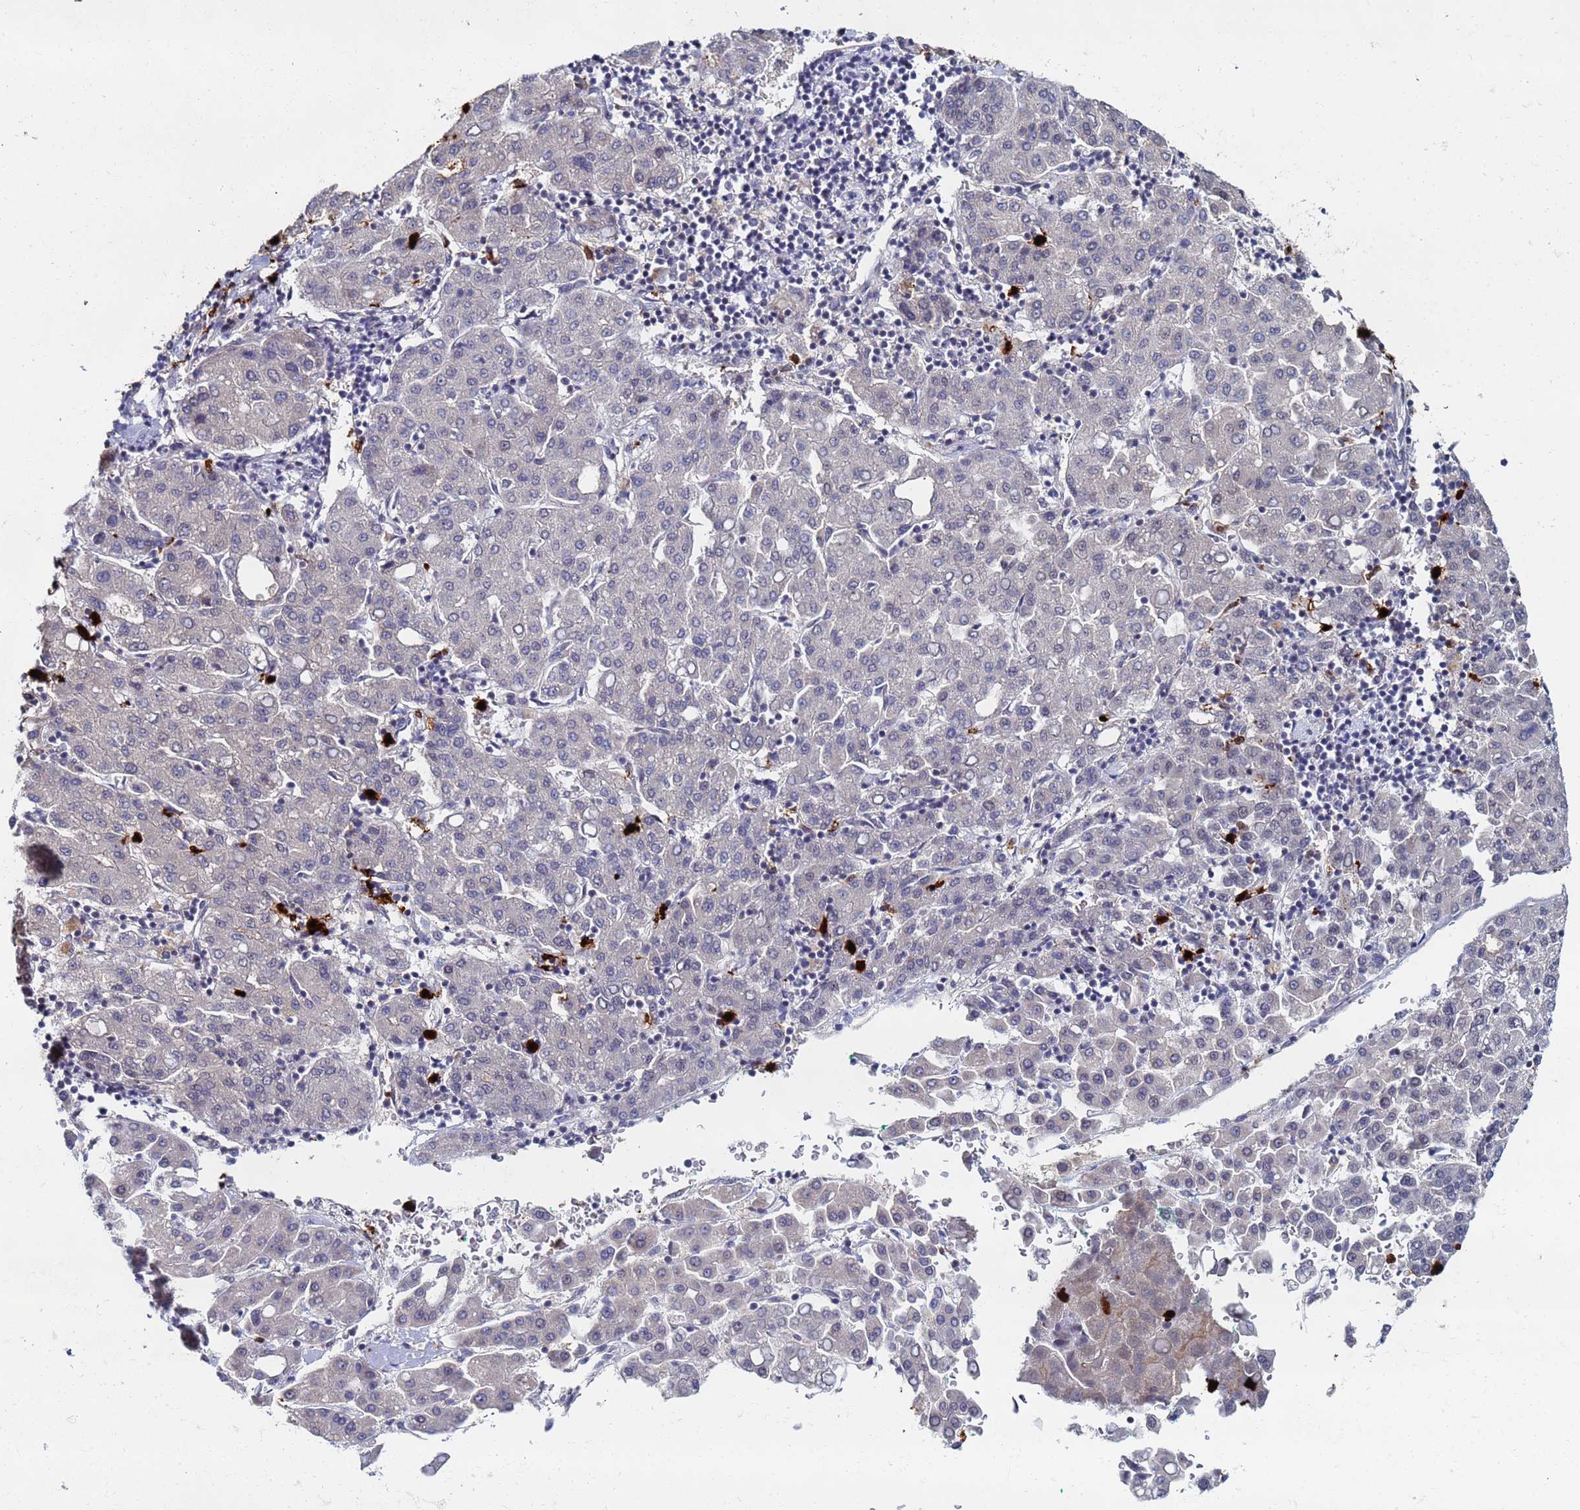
{"staining": {"intensity": "negative", "quantity": "none", "location": "none"}, "tissue": "liver cancer", "cell_type": "Tumor cells", "image_type": "cancer", "snomed": [{"axis": "morphology", "description": "Carcinoma, Hepatocellular, NOS"}, {"axis": "topography", "description": "Liver"}], "caption": "This is a image of immunohistochemistry staining of liver cancer, which shows no staining in tumor cells.", "gene": "MTCL1", "patient": {"sex": "male", "age": 65}}